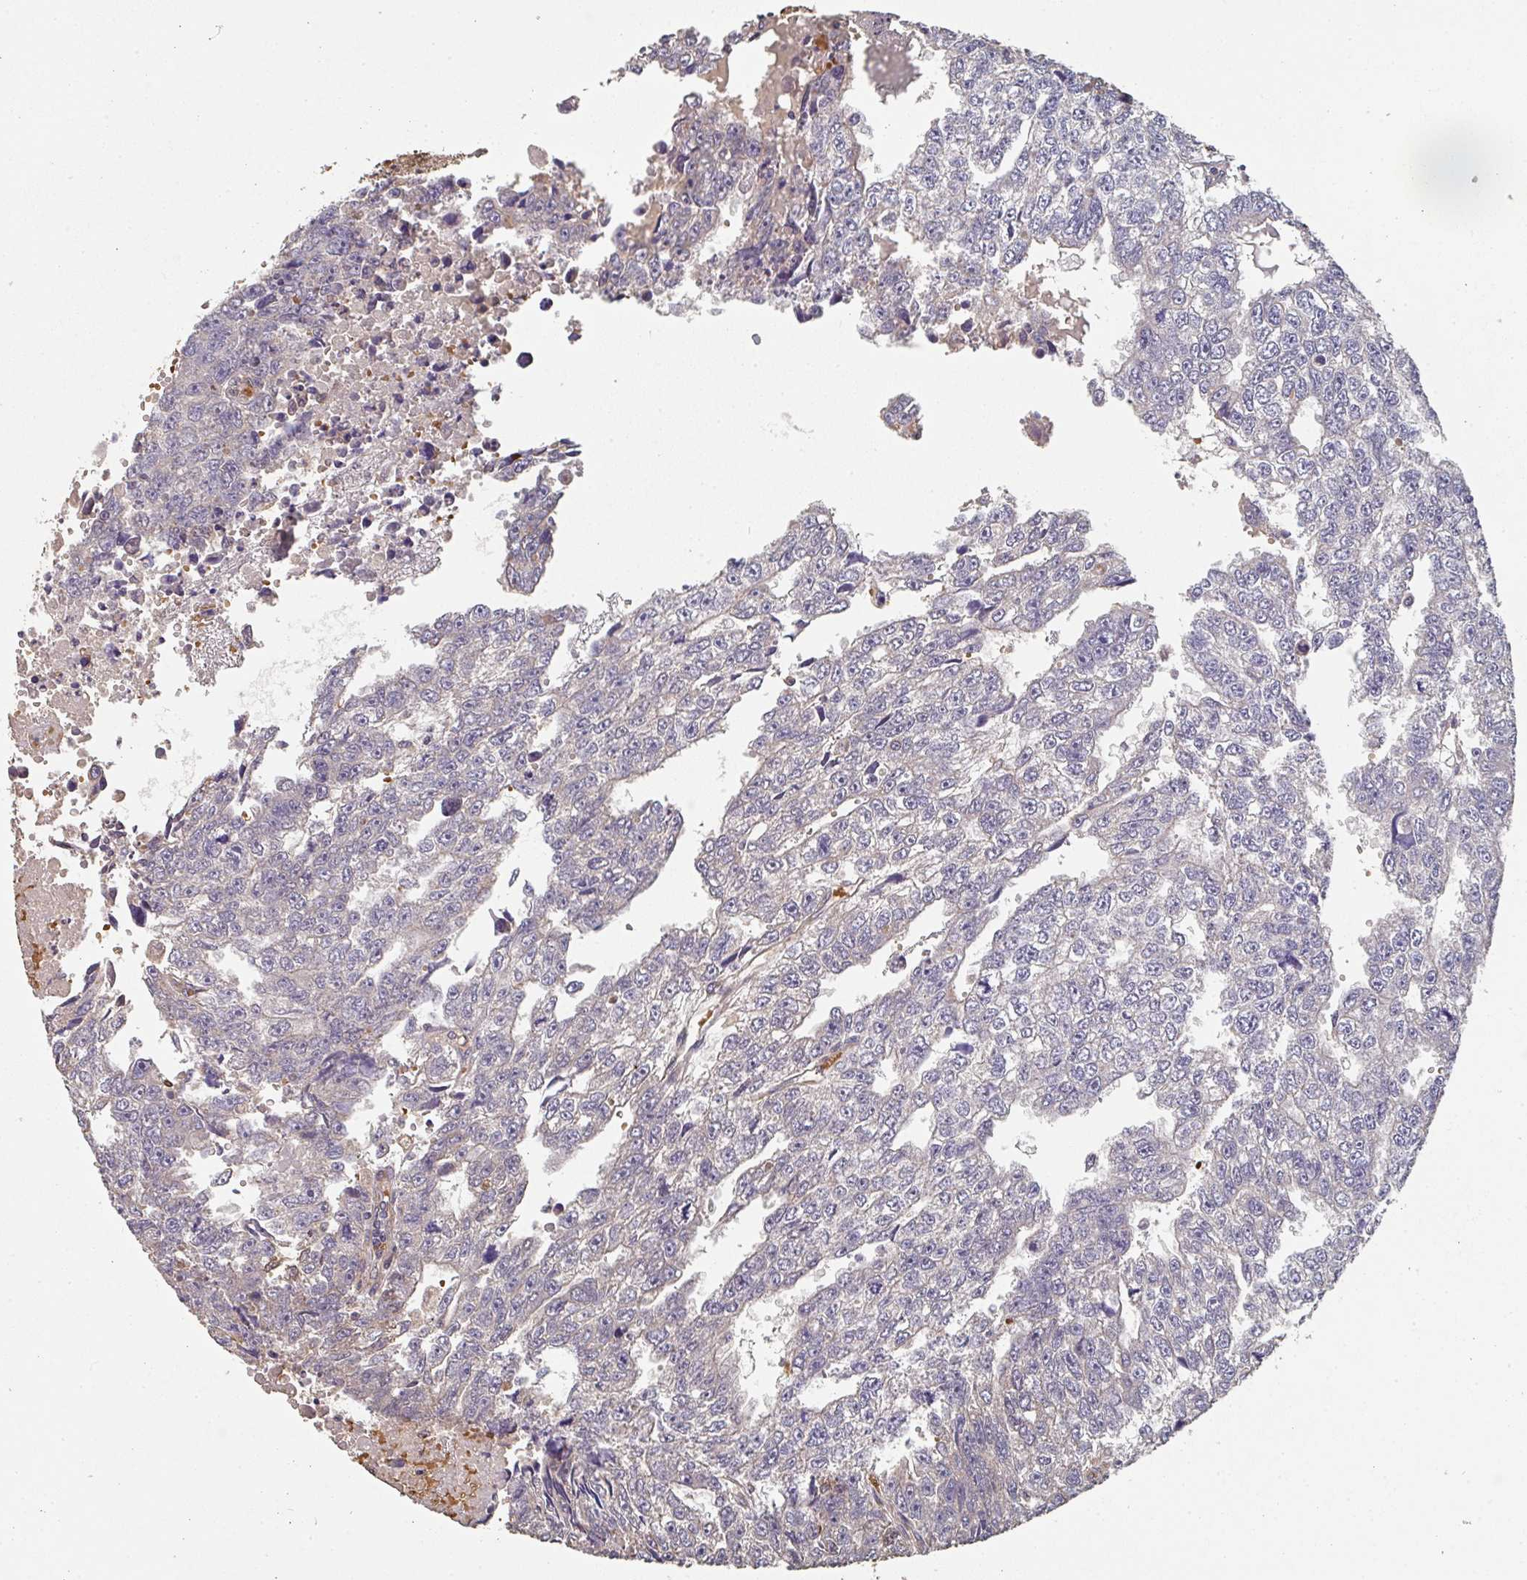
{"staining": {"intensity": "weak", "quantity": "<25%", "location": "cytoplasmic/membranous"}, "tissue": "testis cancer", "cell_type": "Tumor cells", "image_type": "cancer", "snomed": [{"axis": "morphology", "description": "Carcinoma, Embryonal, NOS"}, {"axis": "topography", "description": "Testis"}], "caption": "Immunohistochemistry (IHC) of human testis cancer reveals no expression in tumor cells.", "gene": "POLG", "patient": {"sex": "male", "age": 20}}